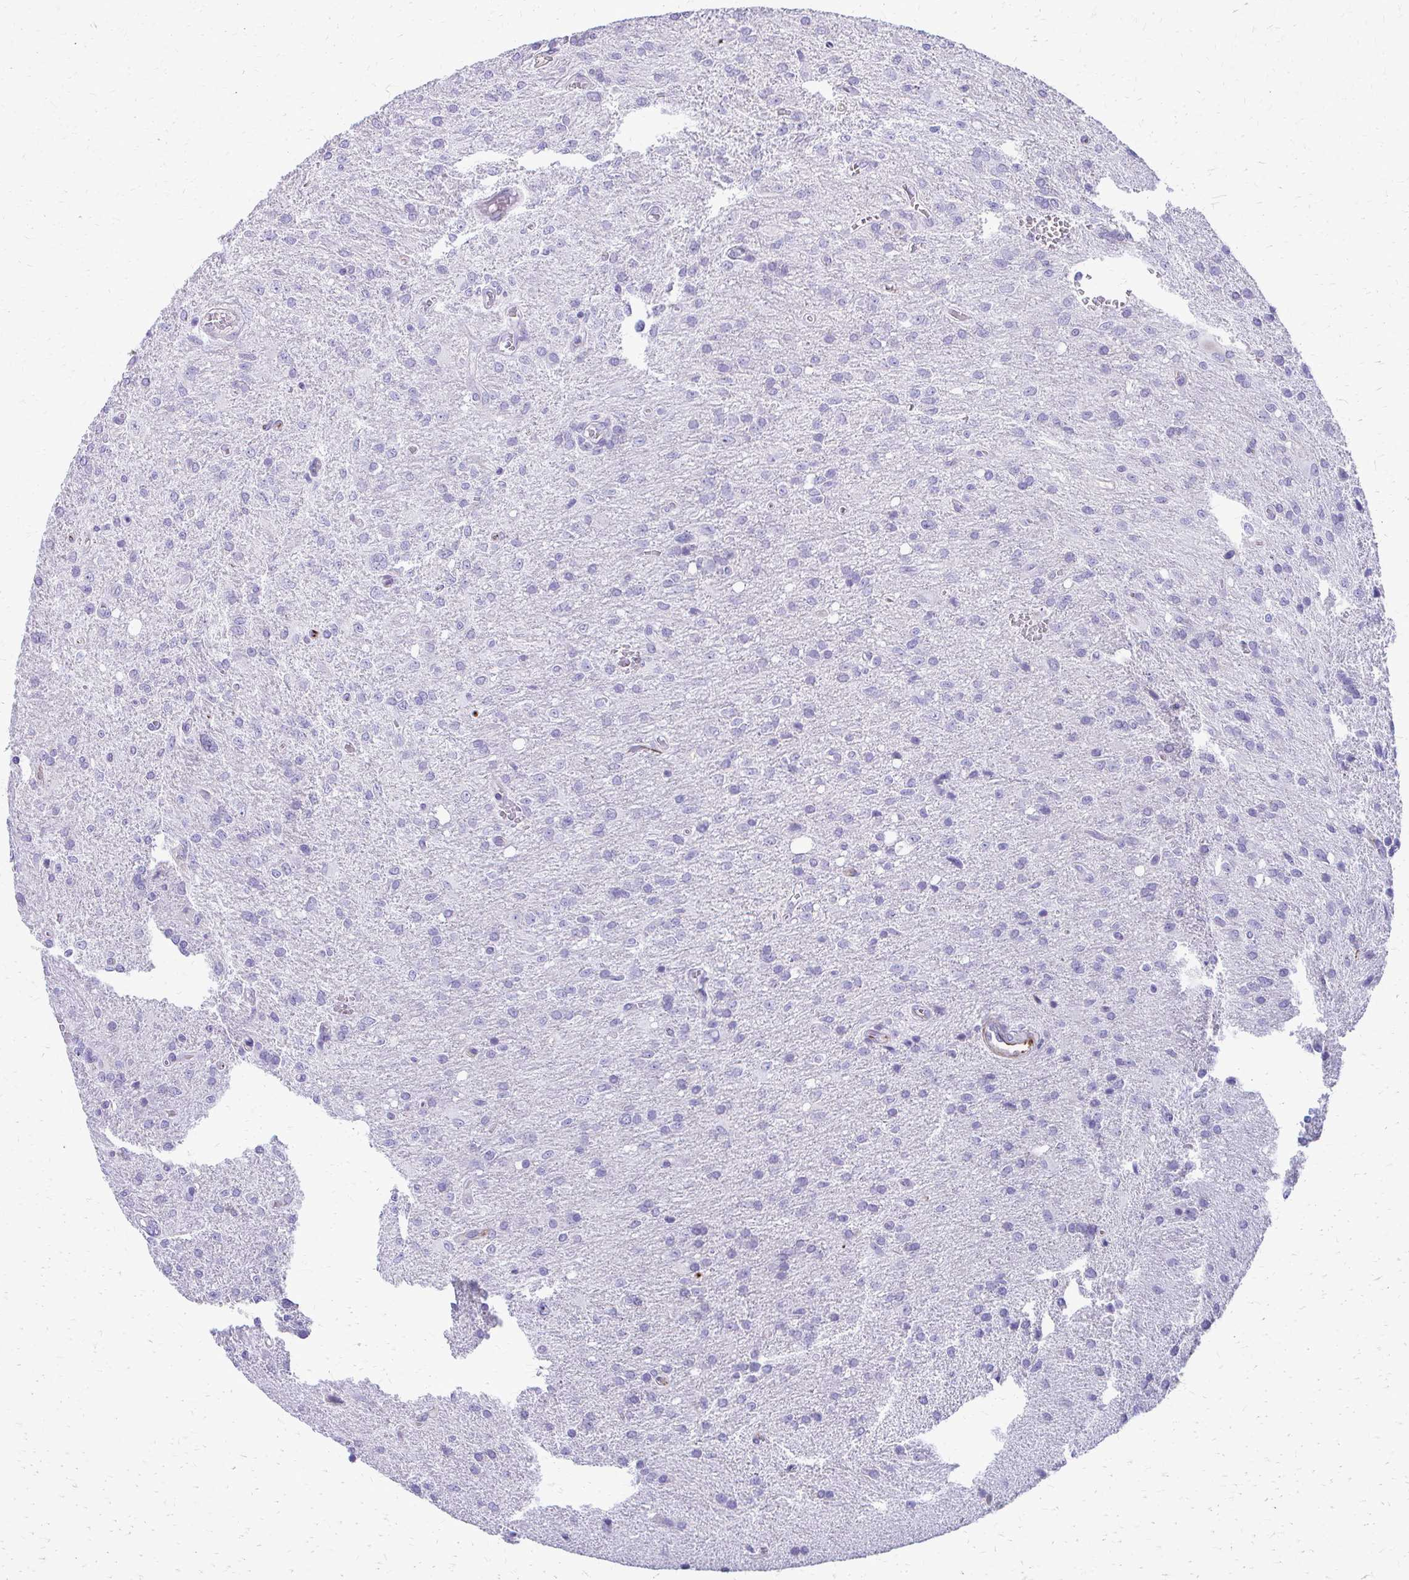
{"staining": {"intensity": "negative", "quantity": "none", "location": "none"}, "tissue": "glioma", "cell_type": "Tumor cells", "image_type": "cancer", "snomed": [{"axis": "morphology", "description": "Glioma, malignant, Low grade"}, {"axis": "topography", "description": "Brain"}], "caption": "Immunohistochemical staining of glioma reveals no significant staining in tumor cells.", "gene": "TRIM6", "patient": {"sex": "male", "age": 66}}